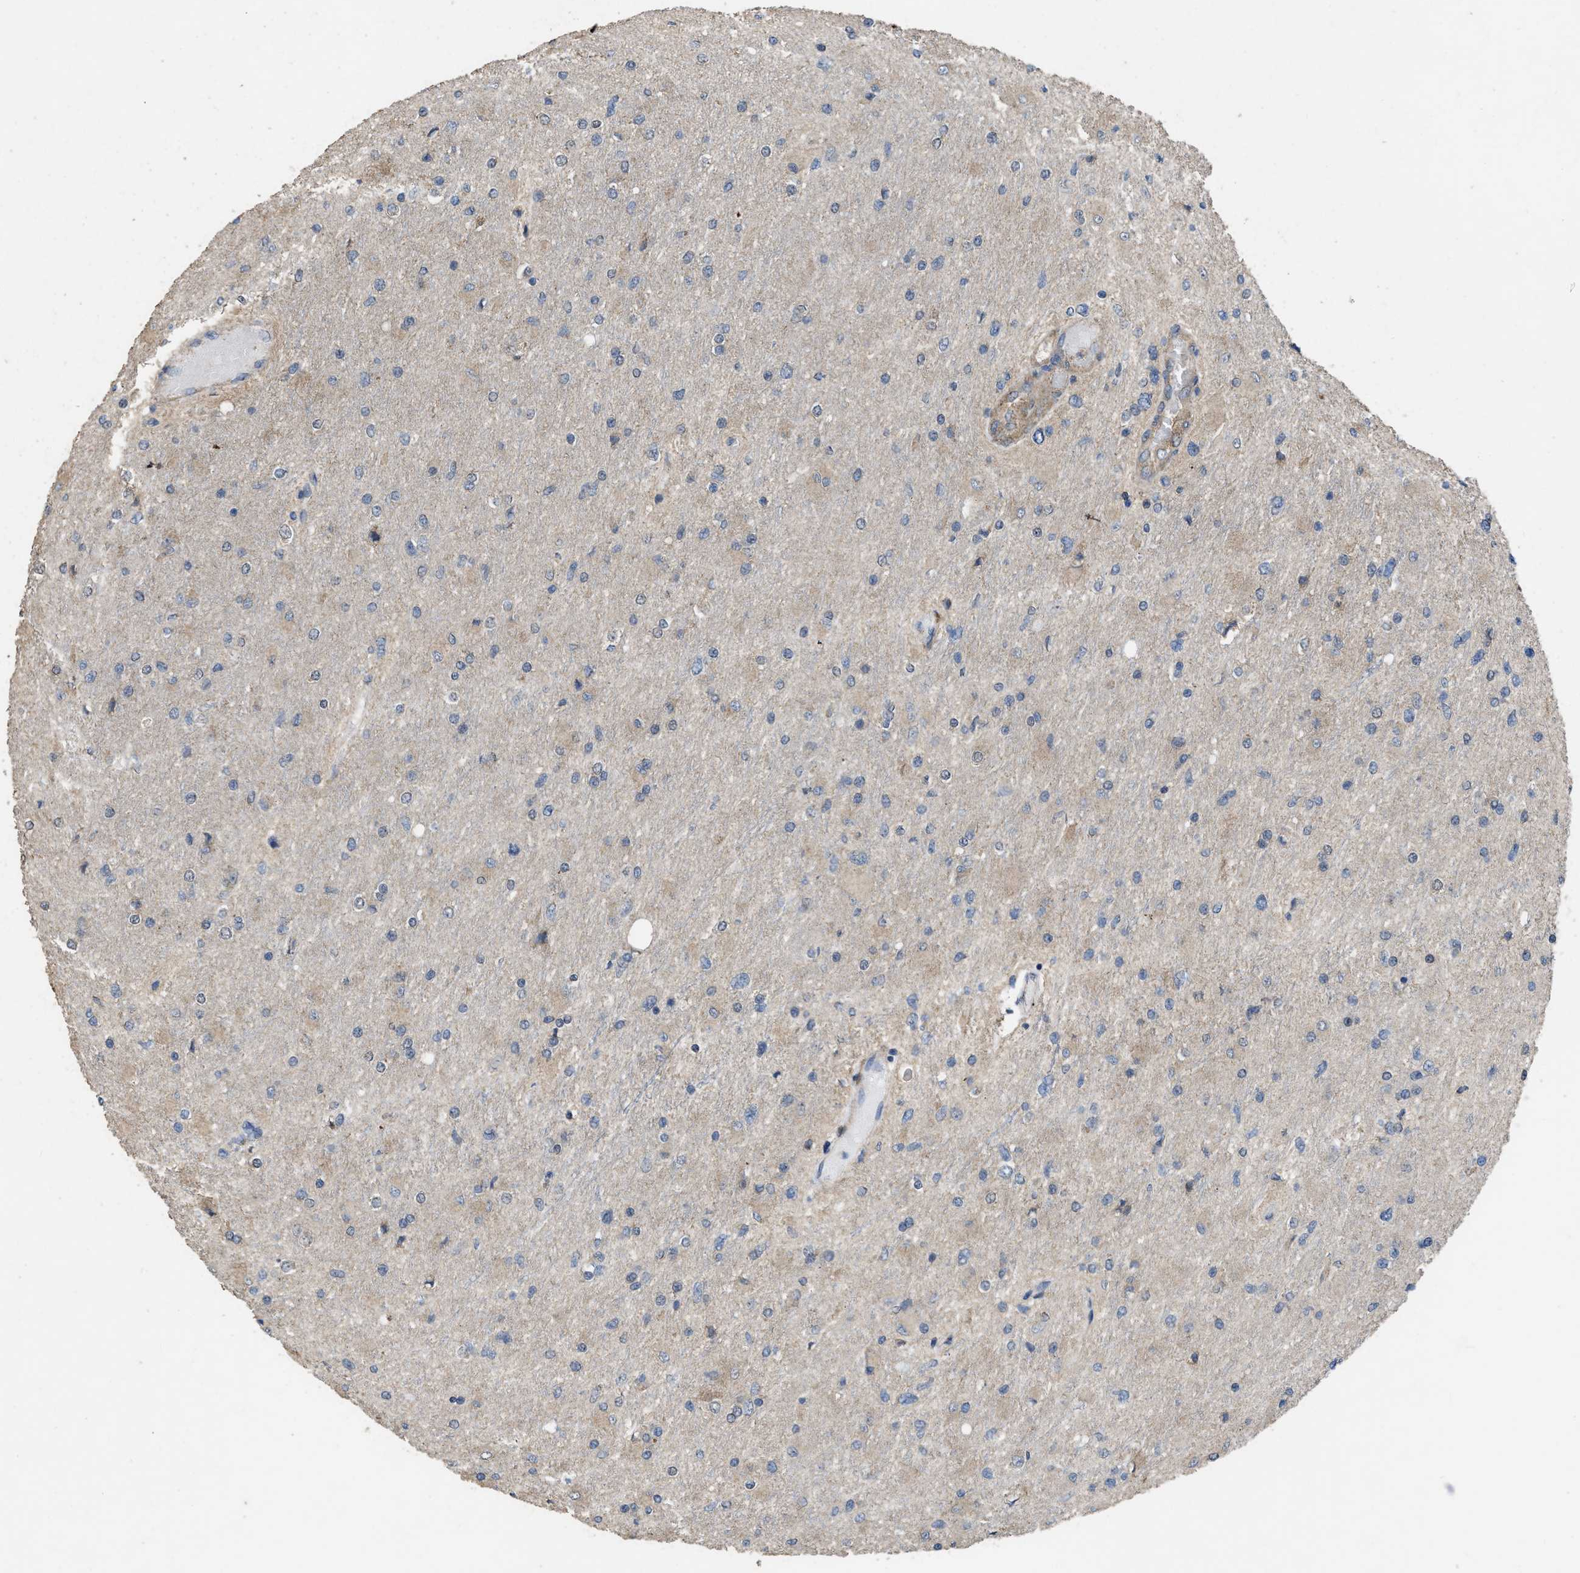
{"staining": {"intensity": "weak", "quantity": "<25%", "location": "cytoplasmic/membranous"}, "tissue": "glioma", "cell_type": "Tumor cells", "image_type": "cancer", "snomed": [{"axis": "morphology", "description": "Glioma, malignant, High grade"}, {"axis": "topography", "description": "Cerebral cortex"}], "caption": "A high-resolution micrograph shows immunohistochemistry staining of high-grade glioma (malignant), which exhibits no significant positivity in tumor cells.", "gene": "ARL6", "patient": {"sex": "female", "age": 36}}